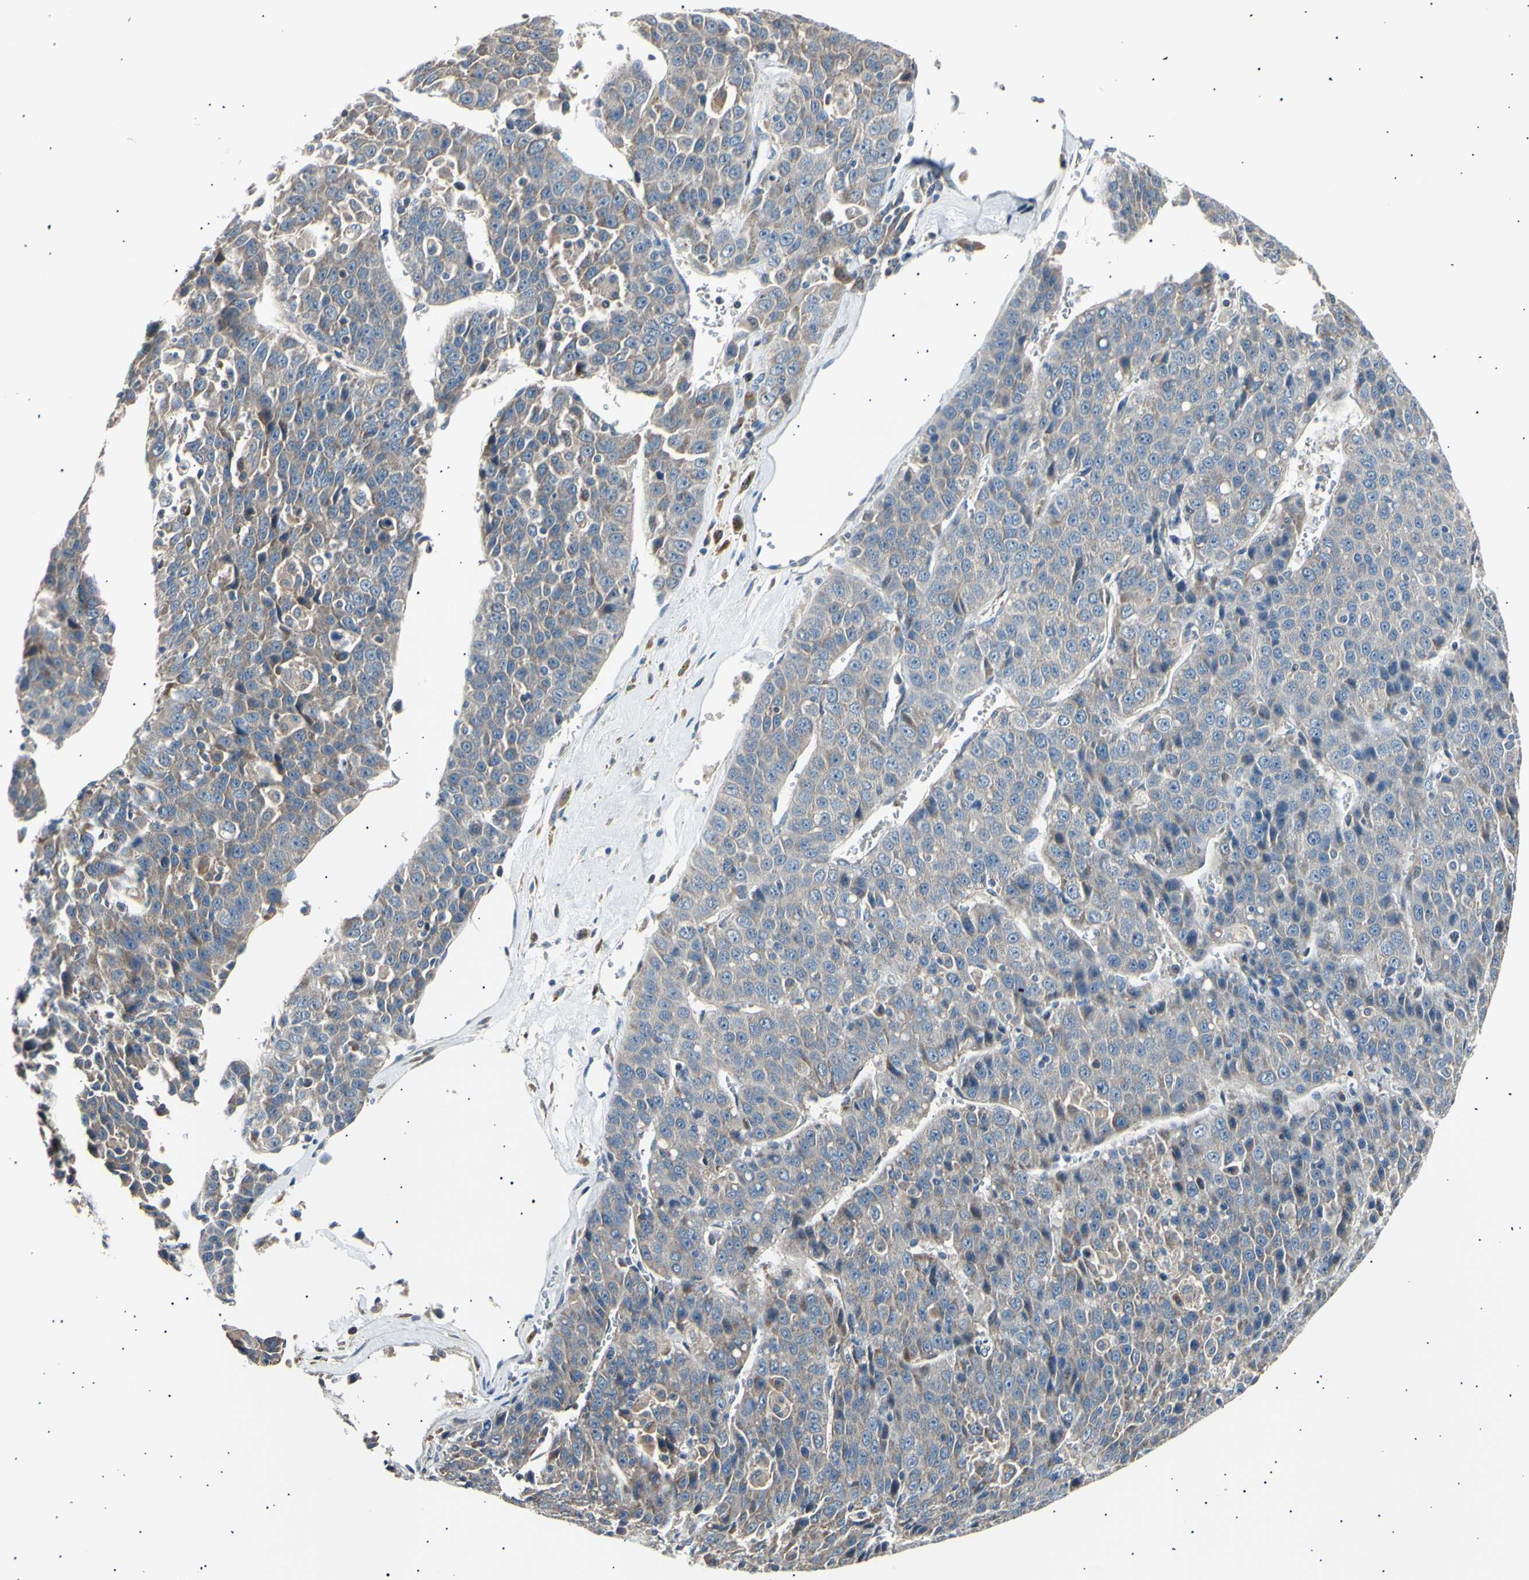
{"staining": {"intensity": "weak", "quantity": ">75%", "location": "cytoplasmic/membranous"}, "tissue": "liver cancer", "cell_type": "Tumor cells", "image_type": "cancer", "snomed": [{"axis": "morphology", "description": "Carcinoma, Hepatocellular, NOS"}, {"axis": "topography", "description": "Liver"}], "caption": "A brown stain shows weak cytoplasmic/membranous expression of a protein in liver hepatocellular carcinoma tumor cells.", "gene": "ITGA6", "patient": {"sex": "female", "age": 53}}